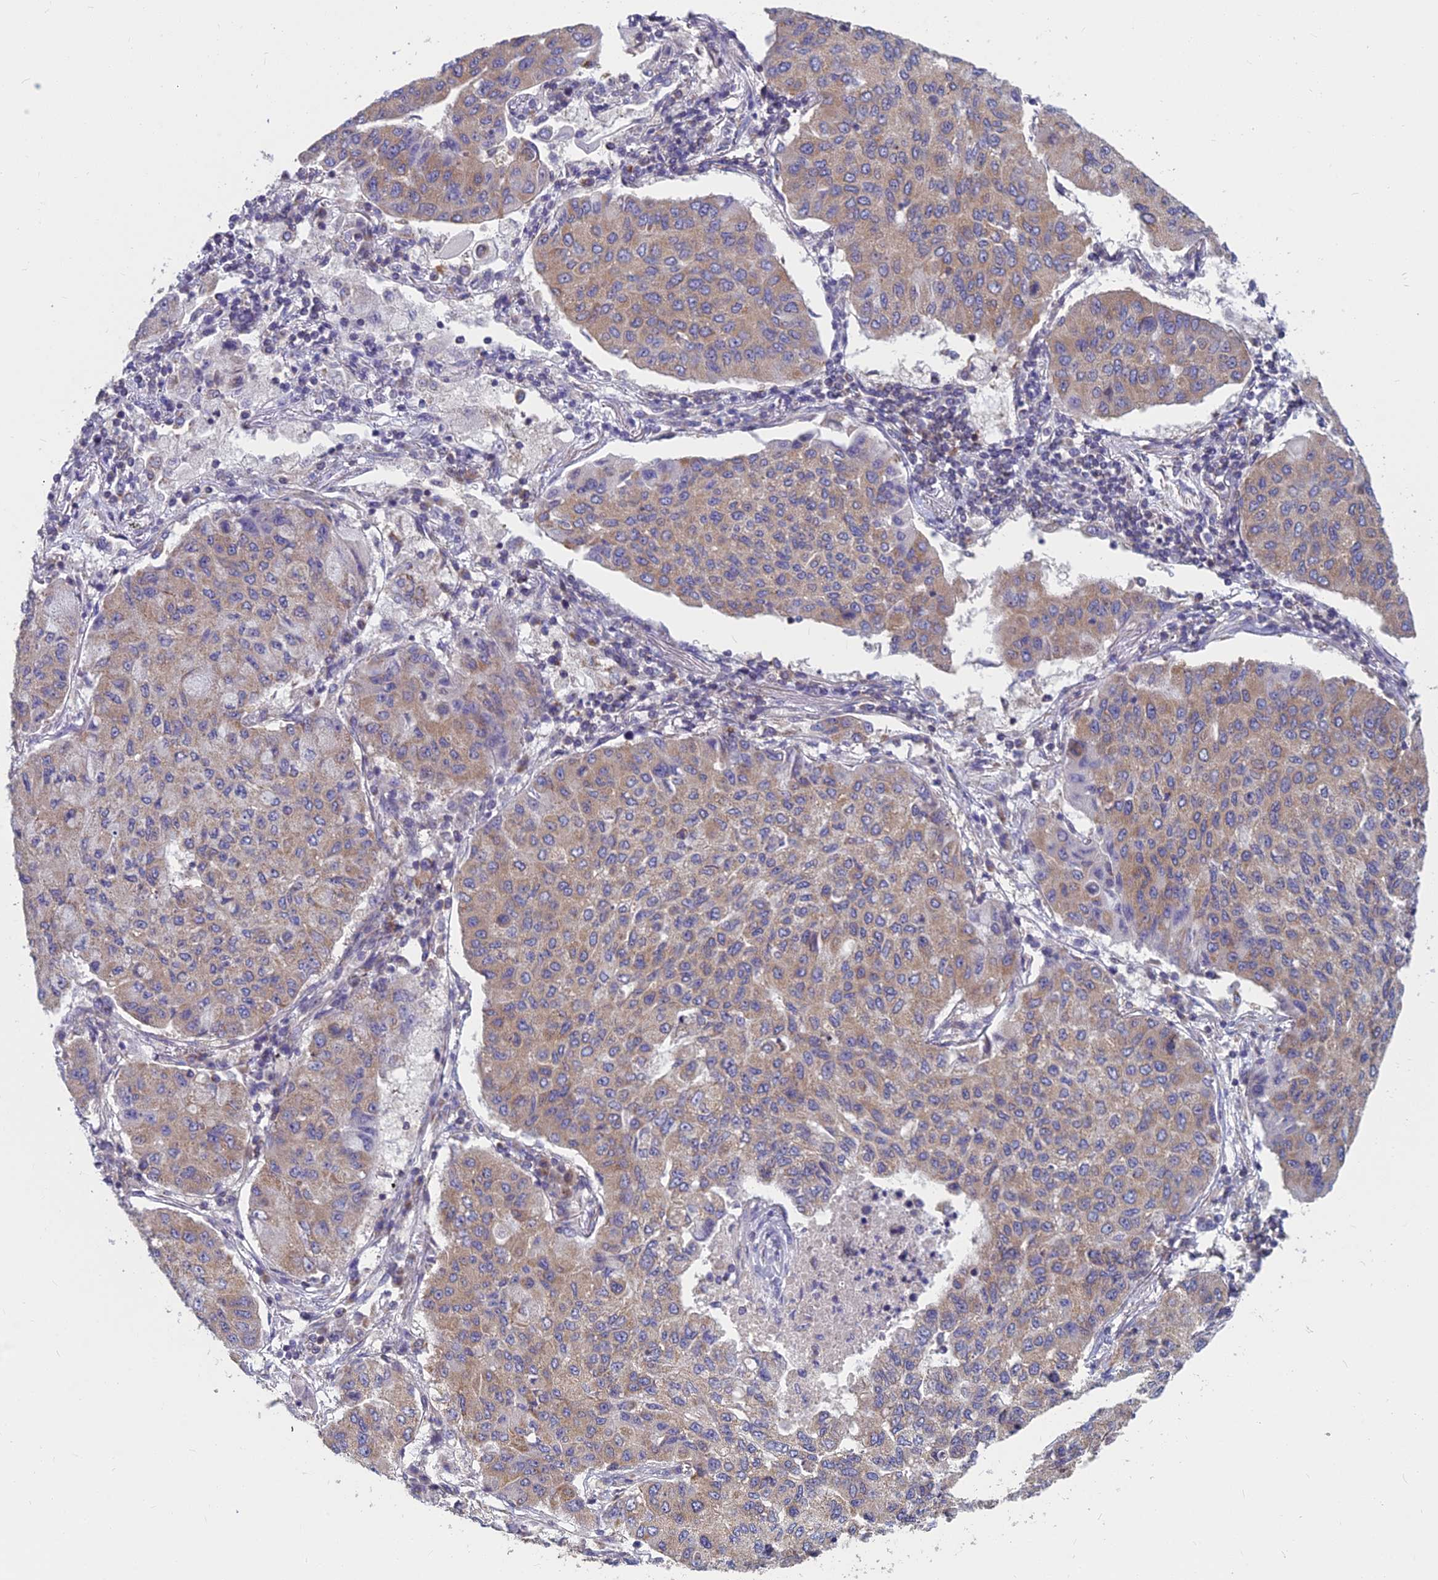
{"staining": {"intensity": "weak", "quantity": ">75%", "location": "cytoplasmic/membranous"}, "tissue": "lung cancer", "cell_type": "Tumor cells", "image_type": "cancer", "snomed": [{"axis": "morphology", "description": "Squamous cell carcinoma, NOS"}, {"axis": "topography", "description": "Lung"}], "caption": "The photomicrograph demonstrates immunohistochemical staining of squamous cell carcinoma (lung). There is weak cytoplasmic/membranous staining is appreciated in about >75% of tumor cells. (DAB (3,3'-diaminobenzidine) IHC, brown staining for protein, blue staining for nuclei).", "gene": "COX20", "patient": {"sex": "male", "age": 74}}